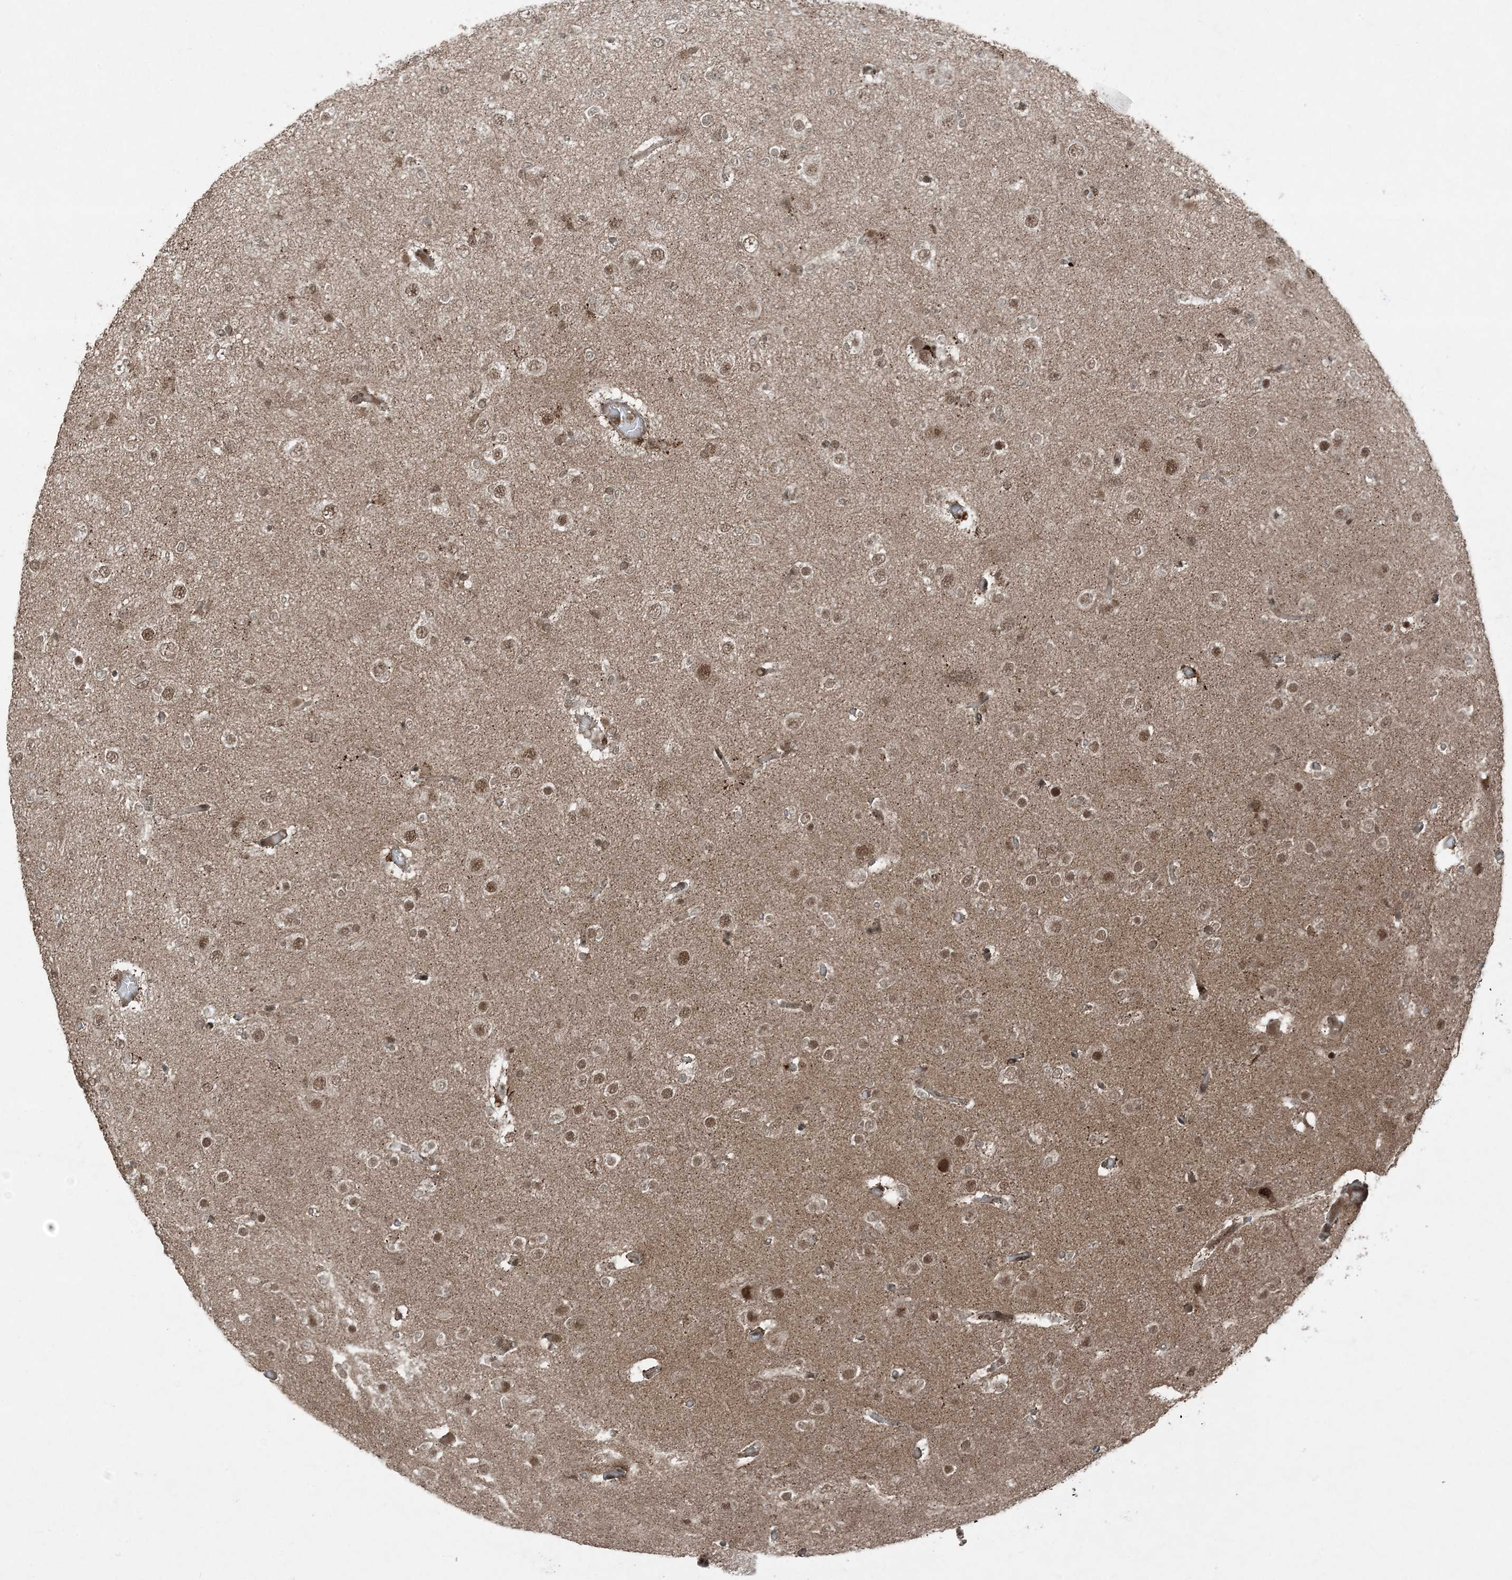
{"staining": {"intensity": "moderate", "quantity": ">75%", "location": "nuclear"}, "tissue": "glioma", "cell_type": "Tumor cells", "image_type": "cancer", "snomed": [{"axis": "morphology", "description": "Glioma, malignant, Low grade"}, {"axis": "topography", "description": "Brain"}], "caption": "Immunohistochemical staining of human malignant glioma (low-grade) demonstrates moderate nuclear protein positivity in approximately >75% of tumor cells.", "gene": "TRAPPC12", "patient": {"sex": "female", "age": 22}}